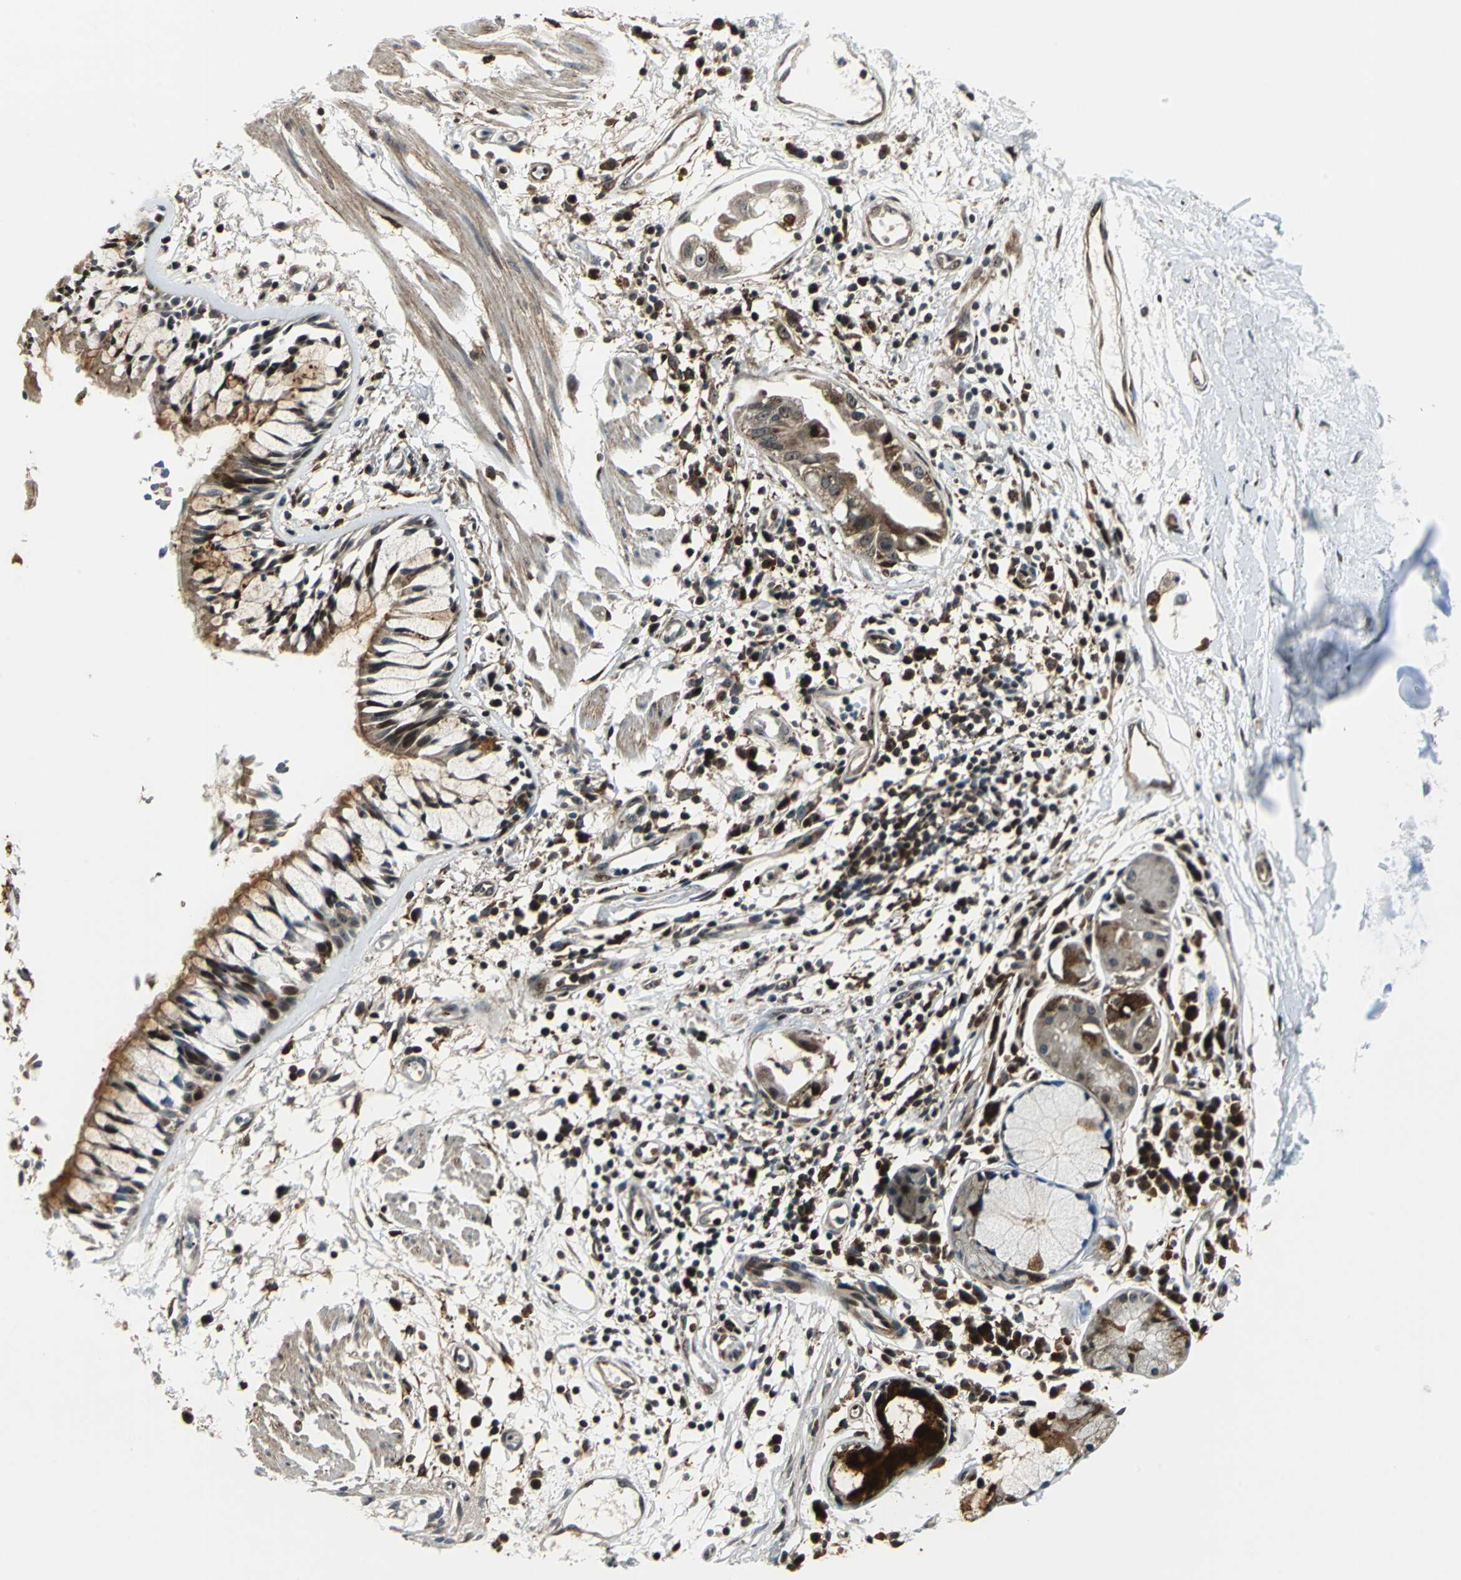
{"staining": {"intensity": "strong", "quantity": ">75%", "location": "cytoplasmic/membranous,nuclear"}, "tissue": "adipose tissue", "cell_type": "Adipocytes", "image_type": "normal", "snomed": [{"axis": "morphology", "description": "Normal tissue, NOS"}, {"axis": "morphology", "description": "Adenocarcinoma, NOS"}, {"axis": "topography", "description": "Cartilage tissue"}, {"axis": "topography", "description": "Bronchus"}, {"axis": "topography", "description": "Lung"}], "caption": "A high-resolution photomicrograph shows immunohistochemistry staining of normal adipose tissue, which demonstrates strong cytoplasmic/membranous,nuclear expression in approximately >75% of adipocytes.", "gene": "AATF", "patient": {"sex": "female", "age": 67}}